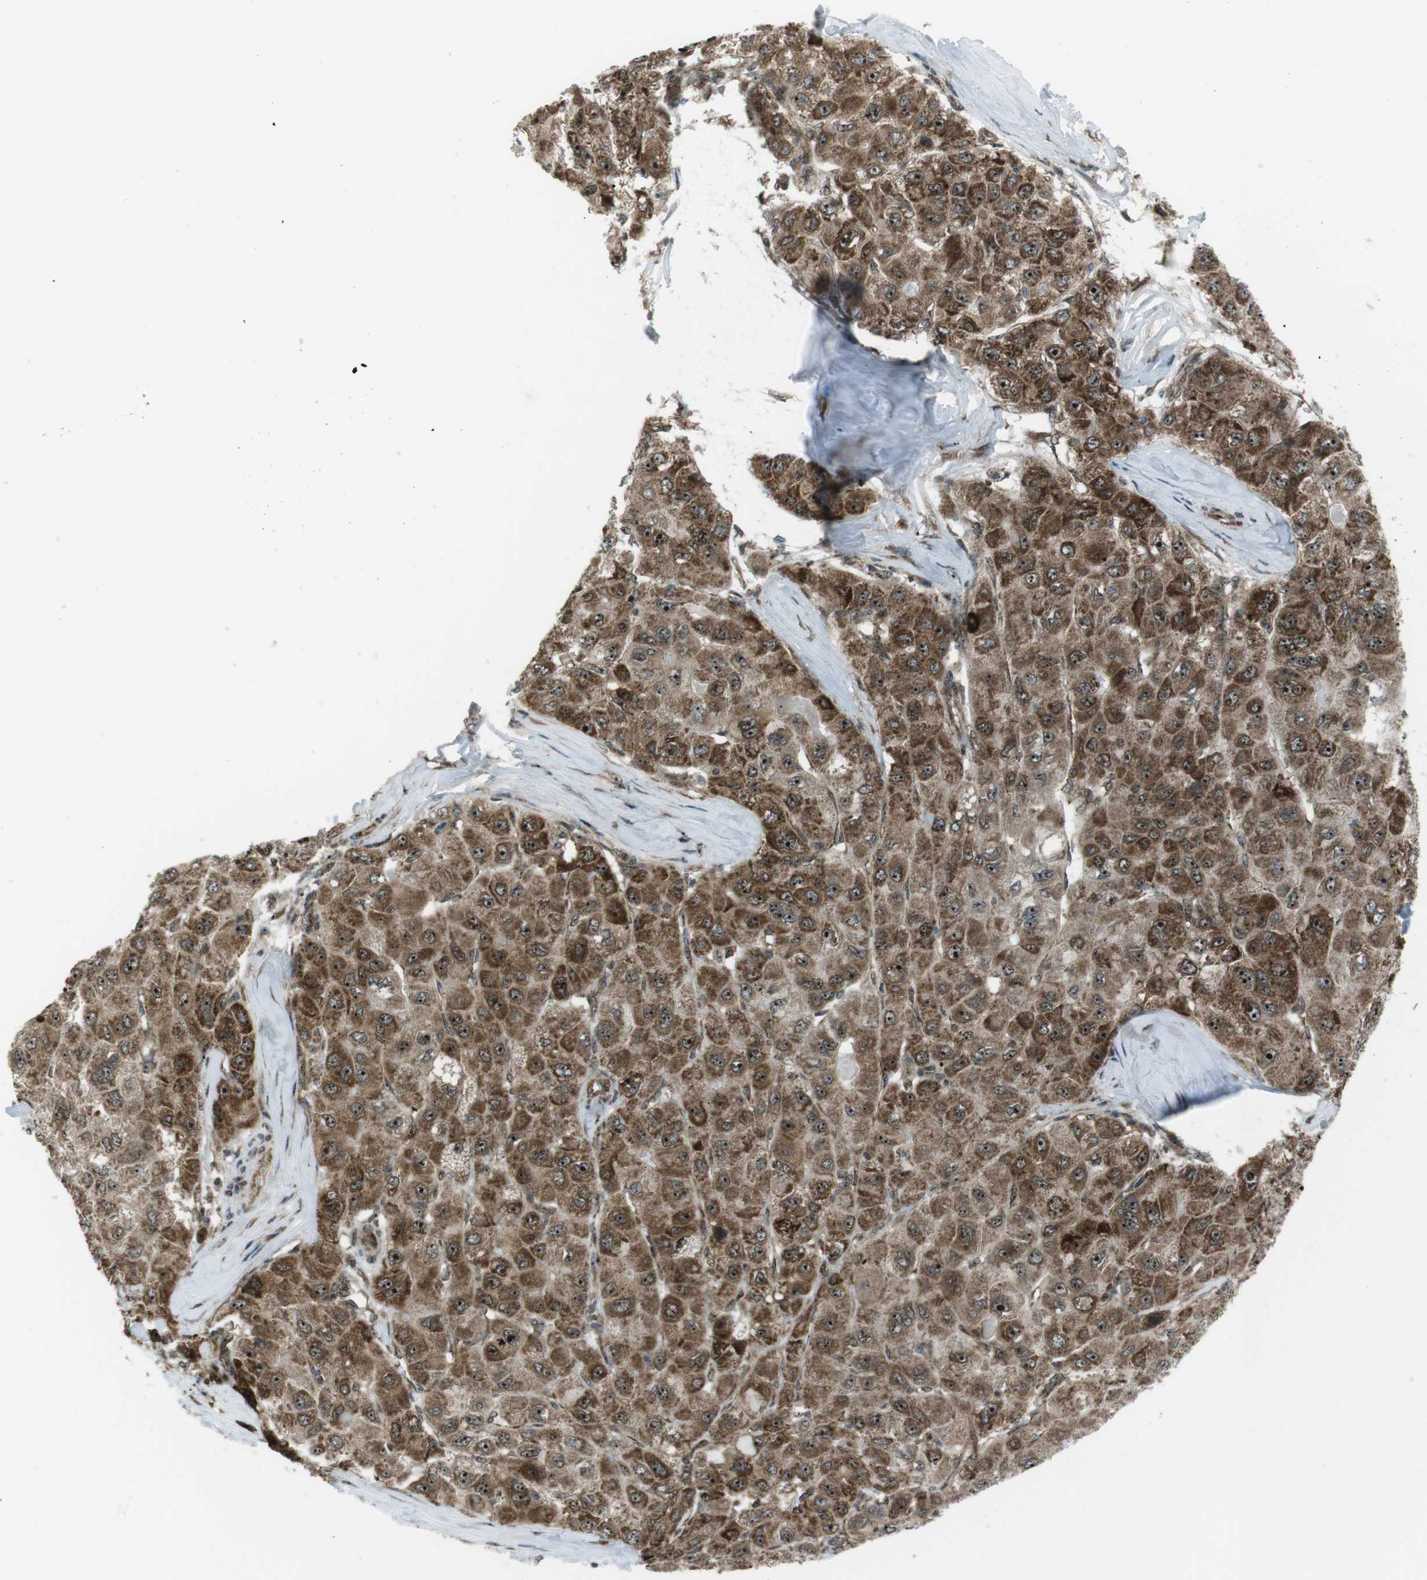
{"staining": {"intensity": "moderate", "quantity": ">75%", "location": "cytoplasmic/membranous,nuclear"}, "tissue": "liver cancer", "cell_type": "Tumor cells", "image_type": "cancer", "snomed": [{"axis": "morphology", "description": "Carcinoma, Hepatocellular, NOS"}, {"axis": "topography", "description": "Liver"}], "caption": "This histopathology image exhibits liver hepatocellular carcinoma stained with immunohistochemistry (IHC) to label a protein in brown. The cytoplasmic/membranous and nuclear of tumor cells show moderate positivity for the protein. Nuclei are counter-stained blue.", "gene": "CSNK1D", "patient": {"sex": "male", "age": 80}}